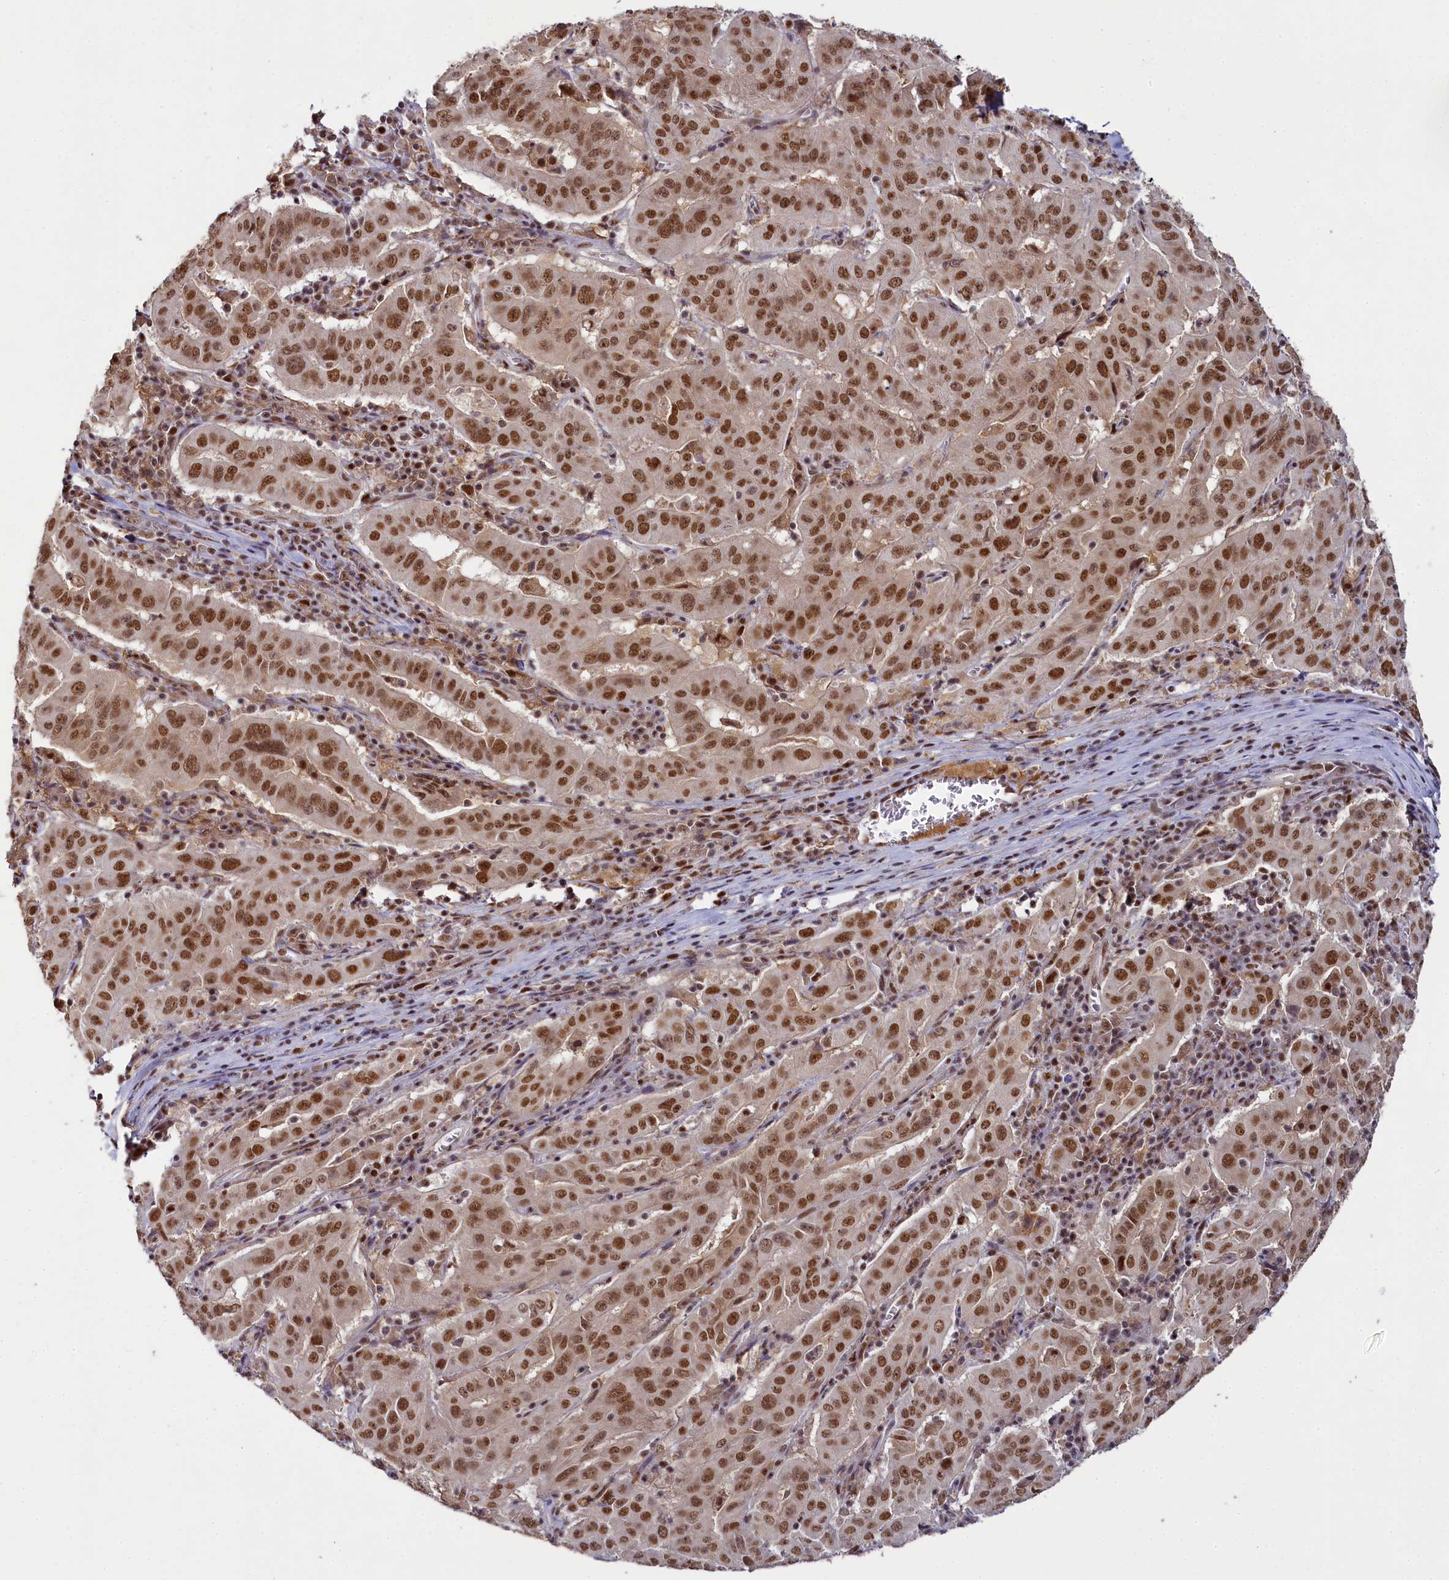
{"staining": {"intensity": "moderate", "quantity": ">75%", "location": "nuclear"}, "tissue": "pancreatic cancer", "cell_type": "Tumor cells", "image_type": "cancer", "snomed": [{"axis": "morphology", "description": "Adenocarcinoma, NOS"}, {"axis": "topography", "description": "Pancreas"}], "caption": "Pancreatic cancer (adenocarcinoma) stained with a brown dye reveals moderate nuclear positive expression in approximately >75% of tumor cells.", "gene": "PPHLN1", "patient": {"sex": "male", "age": 63}}